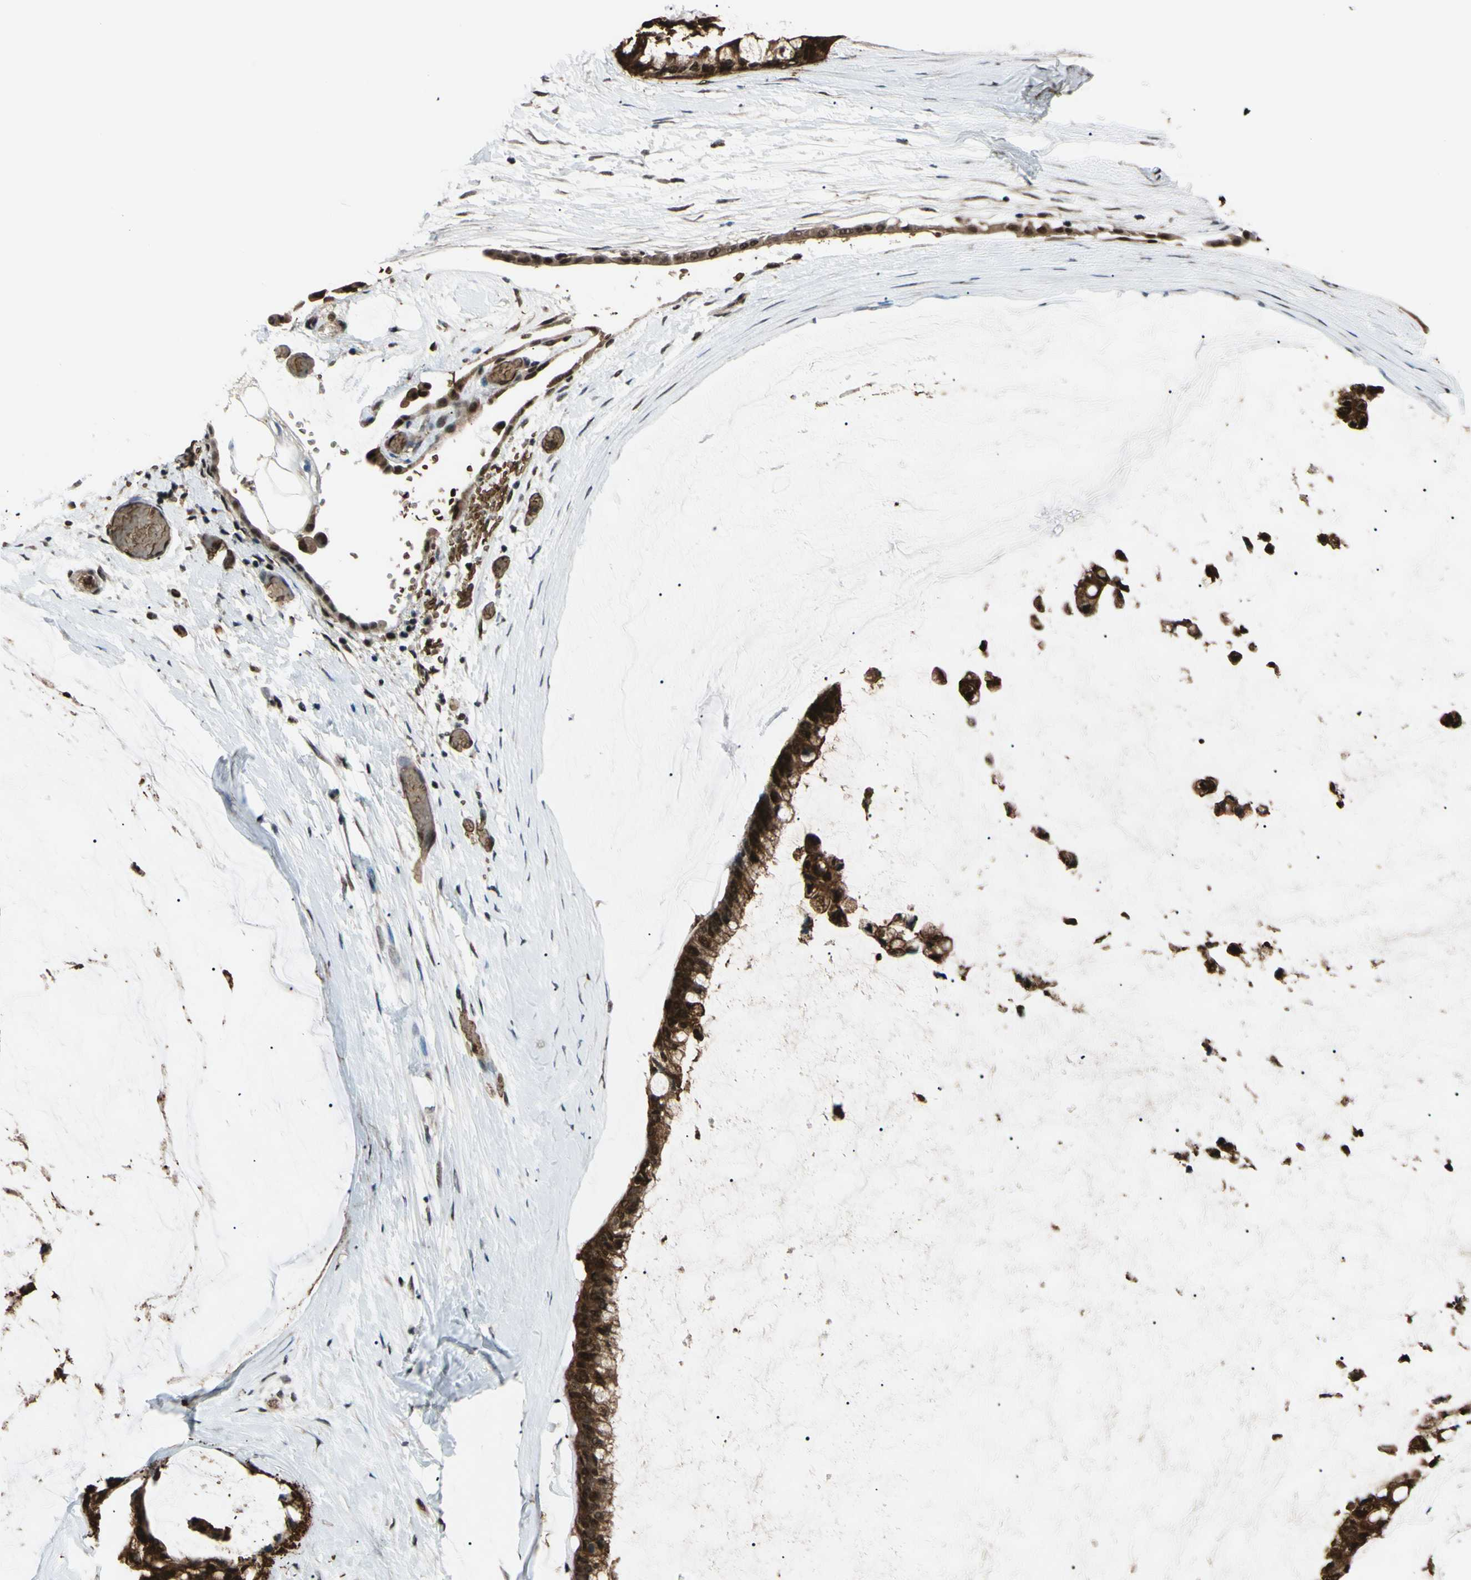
{"staining": {"intensity": "strong", "quantity": ">75%", "location": "cytoplasmic/membranous,nuclear"}, "tissue": "ovarian cancer", "cell_type": "Tumor cells", "image_type": "cancer", "snomed": [{"axis": "morphology", "description": "Cystadenocarcinoma, mucinous, NOS"}, {"axis": "topography", "description": "Ovary"}], "caption": "A brown stain labels strong cytoplasmic/membranous and nuclear positivity of a protein in human ovarian mucinous cystadenocarcinoma tumor cells.", "gene": "THAP12", "patient": {"sex": "female", "age": 39}}